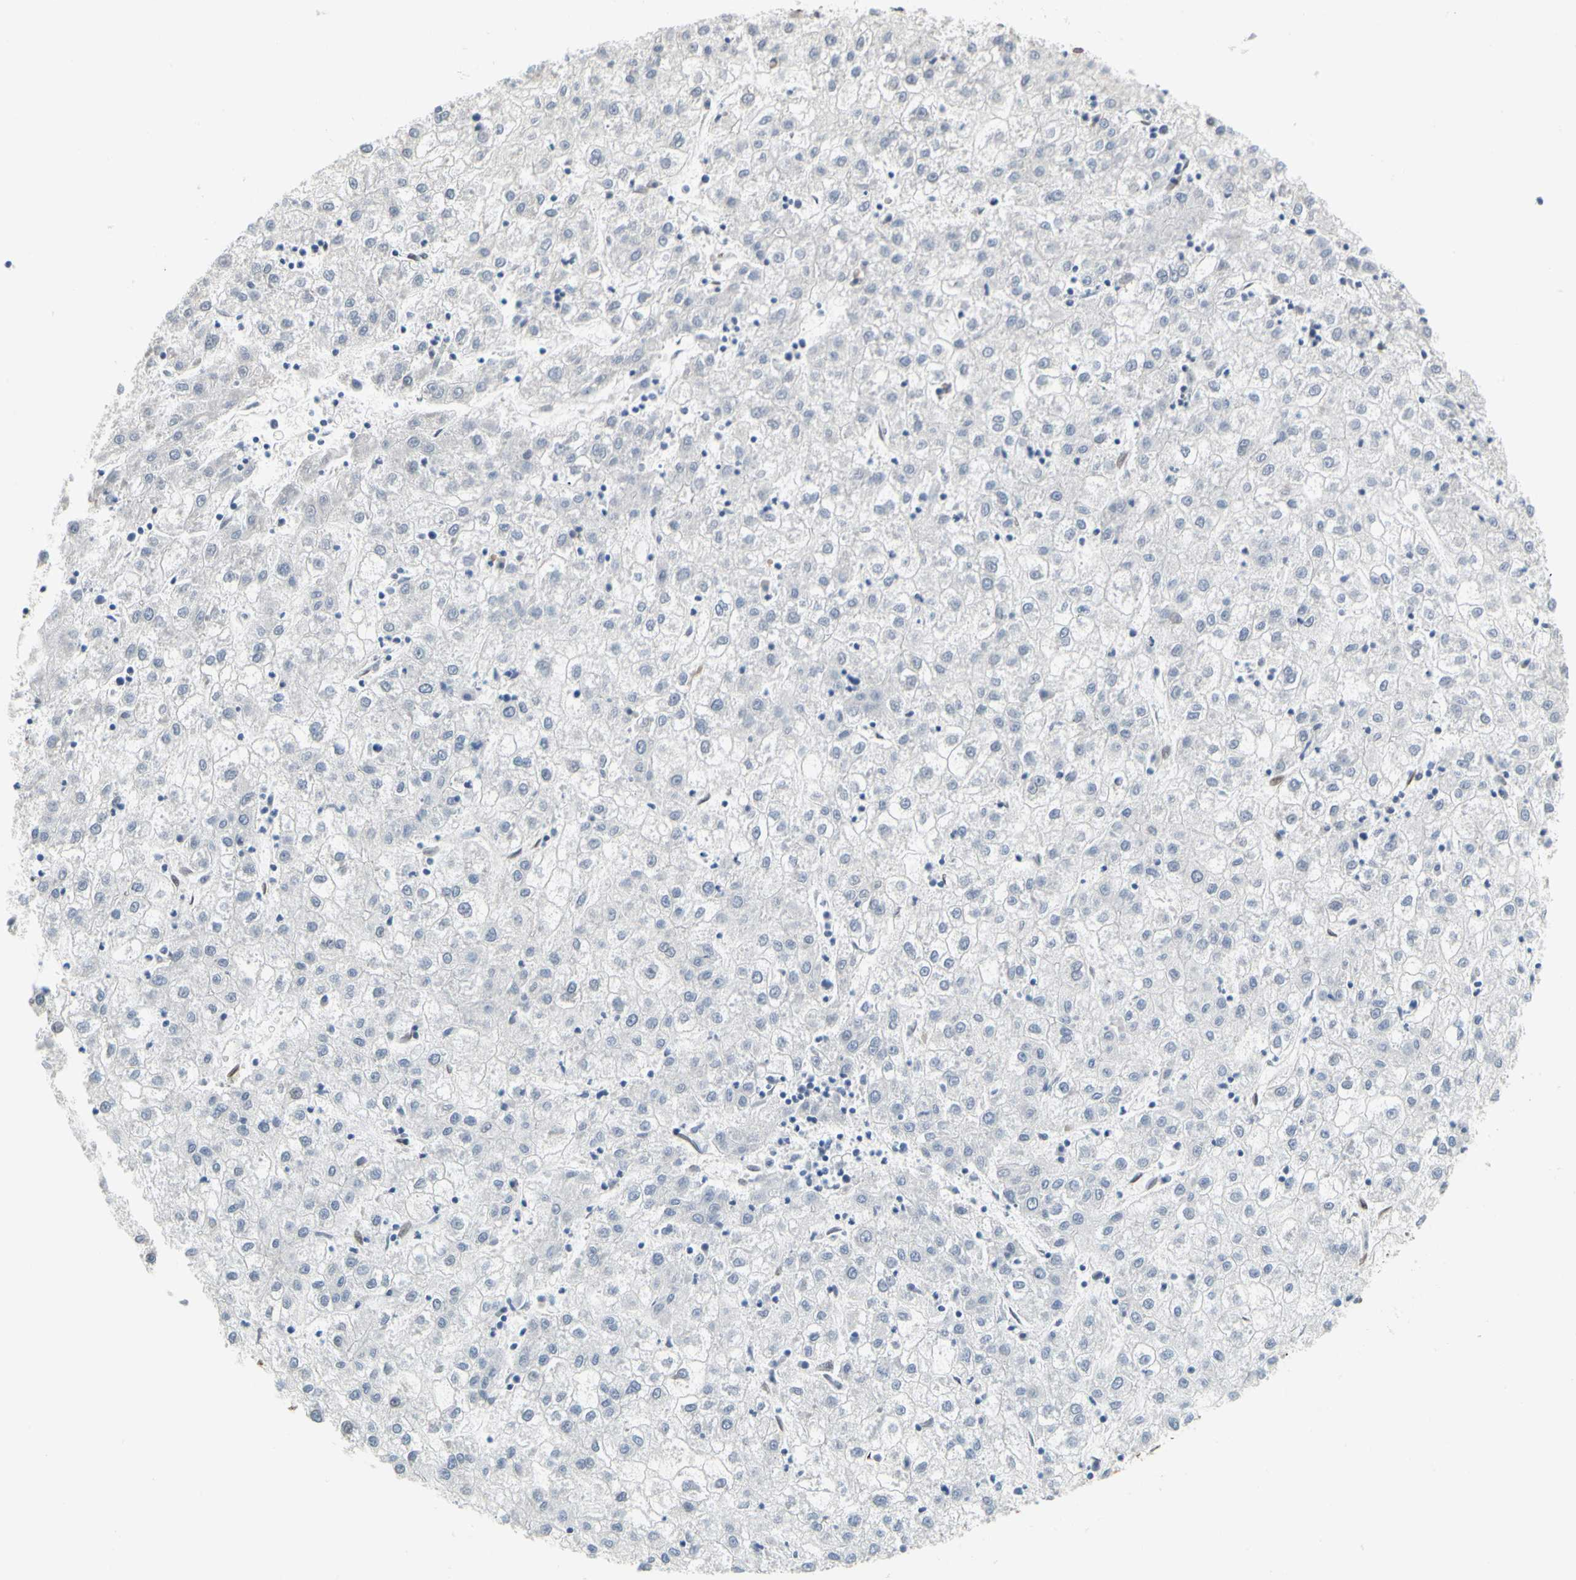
{"staining": {"intensity": "negative", "quantity": "none", "location": "none"}, "tissue": "liver cancer", "cell_type": "Tumor cells", "image_type": "cancer", "snomed": [{"axis": "morphology", "description": "Carcinoma, Hepatocellular, NOS"}, {"axis": "topography", "description": "Liver"}], "caption": "This image is of liver hepatocellular carcinoma stained with IHC to label a protein in brown with the nuclei are counter-stained blue. There is no expression in tumor cells.", "gene": "SUN1", "patient": {"sex": "male", "age": 72}}